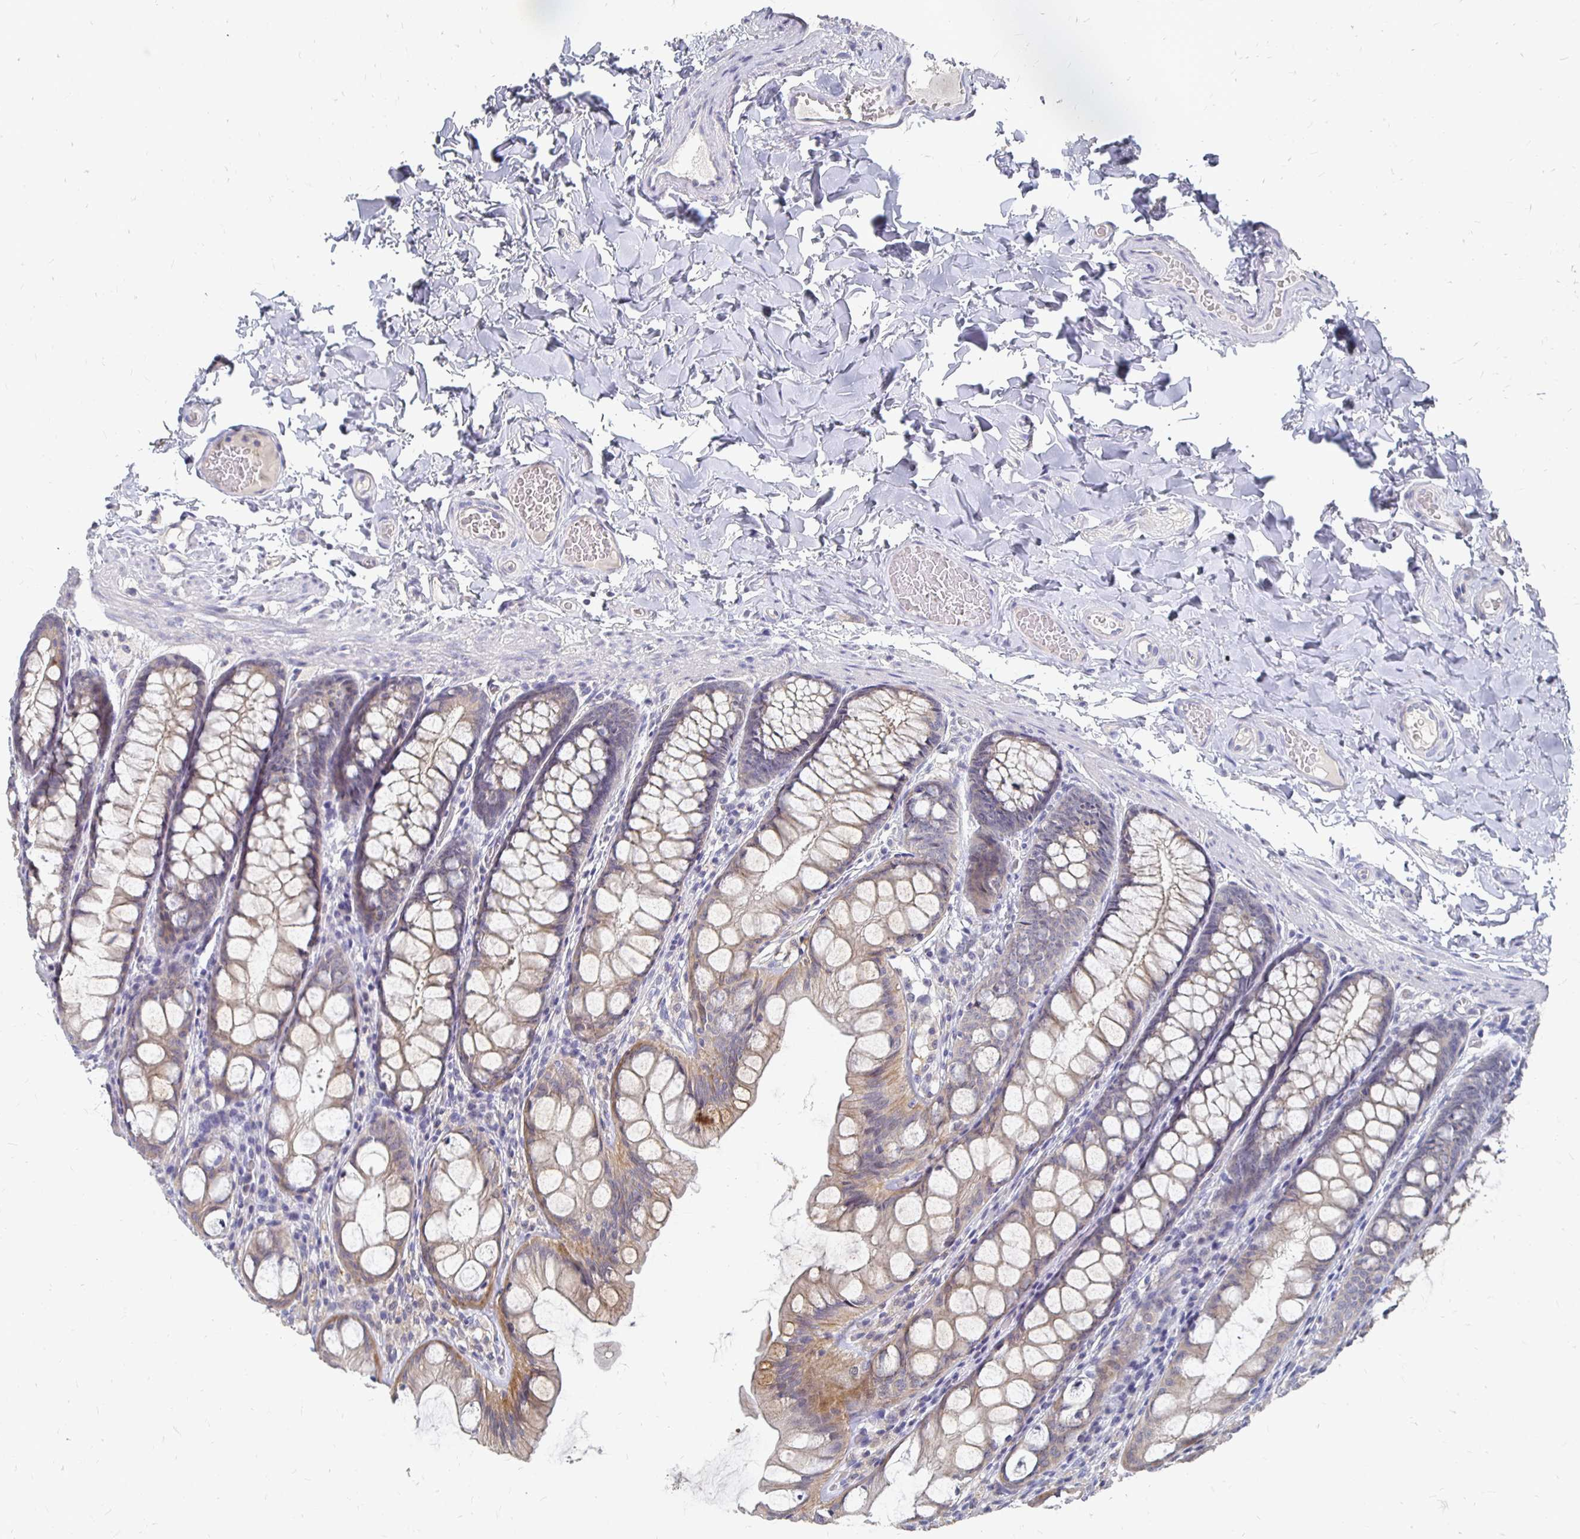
{"staining": {"intensity": "negative", "quantity": "none", "location": "none"}, "tissue": "colon", "cell_type": "Endothelial cells", "image_type": "normal", "snomed": [{"axis": "morphology", "description": "Normal tissue, NOS"}, {"axis": "topography", "description": "Colon"}], "caption": "High power microscopy micrograph of an immunohistochemistry (IHC) histopathology image of benign colon, revealing no significant expression in endothelial cells. Nuclei are stained in blue.", "gene": "FKRP", "patient": {"sex": "male", "age": 47}}